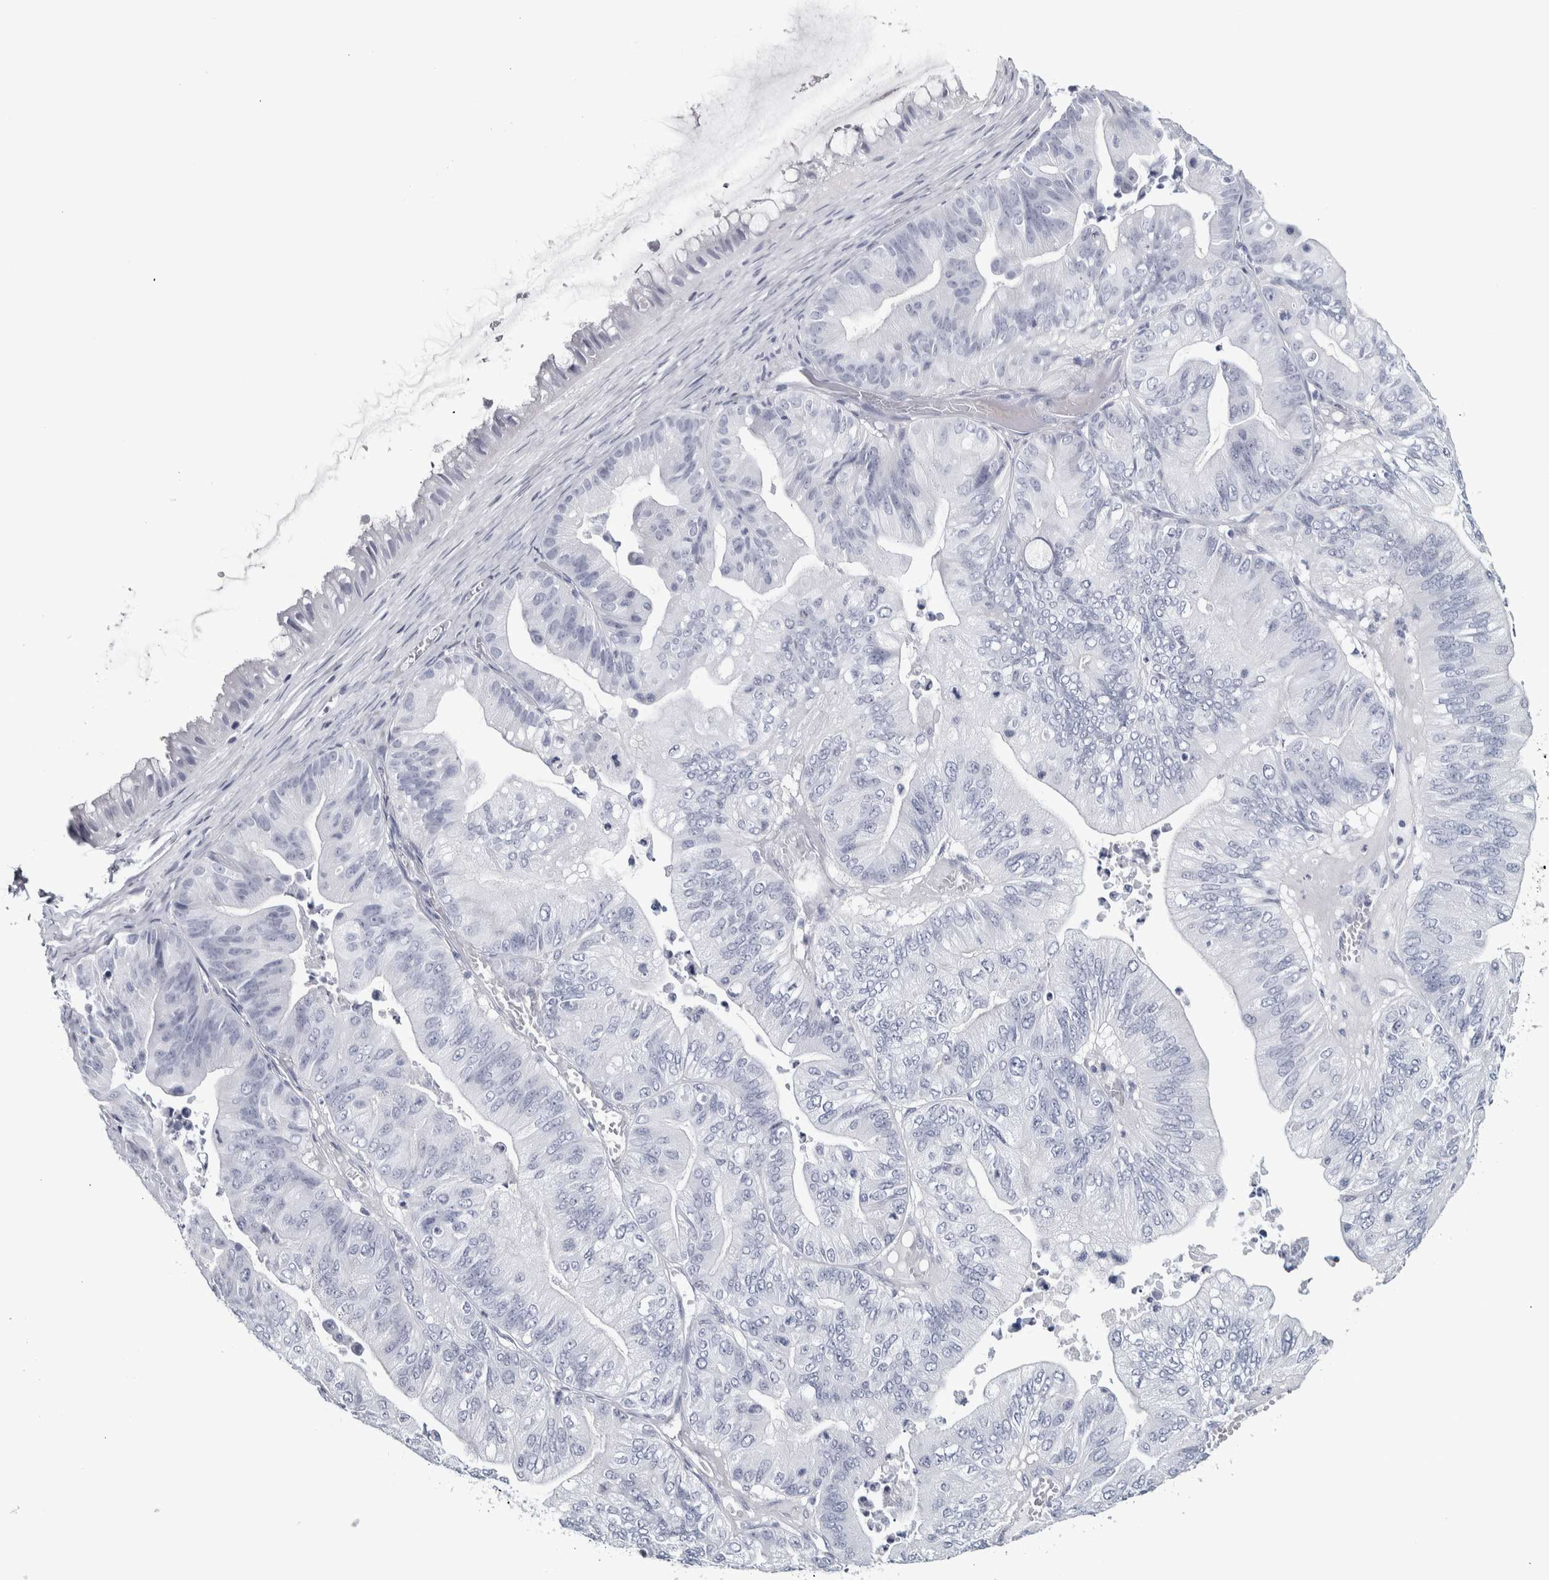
{"staining": {"intensity": "negative", "quantity": "none", "location": "none"}, "tissue": "ovarian cancer", "cell_type": "Tumor cells", "image_type": "cancer", "snomed": [{"axis": "morphology", "description": "Cystadenocarcinoma, mucinous, NOS"}, {"axis": "topography", "description": "Ovary"}], "caption": "High magnification brightfield microscopy of ovarian cancer (mucinous cystadenocarcinoma) stained with DAB (brown) and counterstained with hematoxylin (blue): tumor cells show no significant expression.", "gene": "NECAB1", "patient": {"sex": "female", "age": 61}}